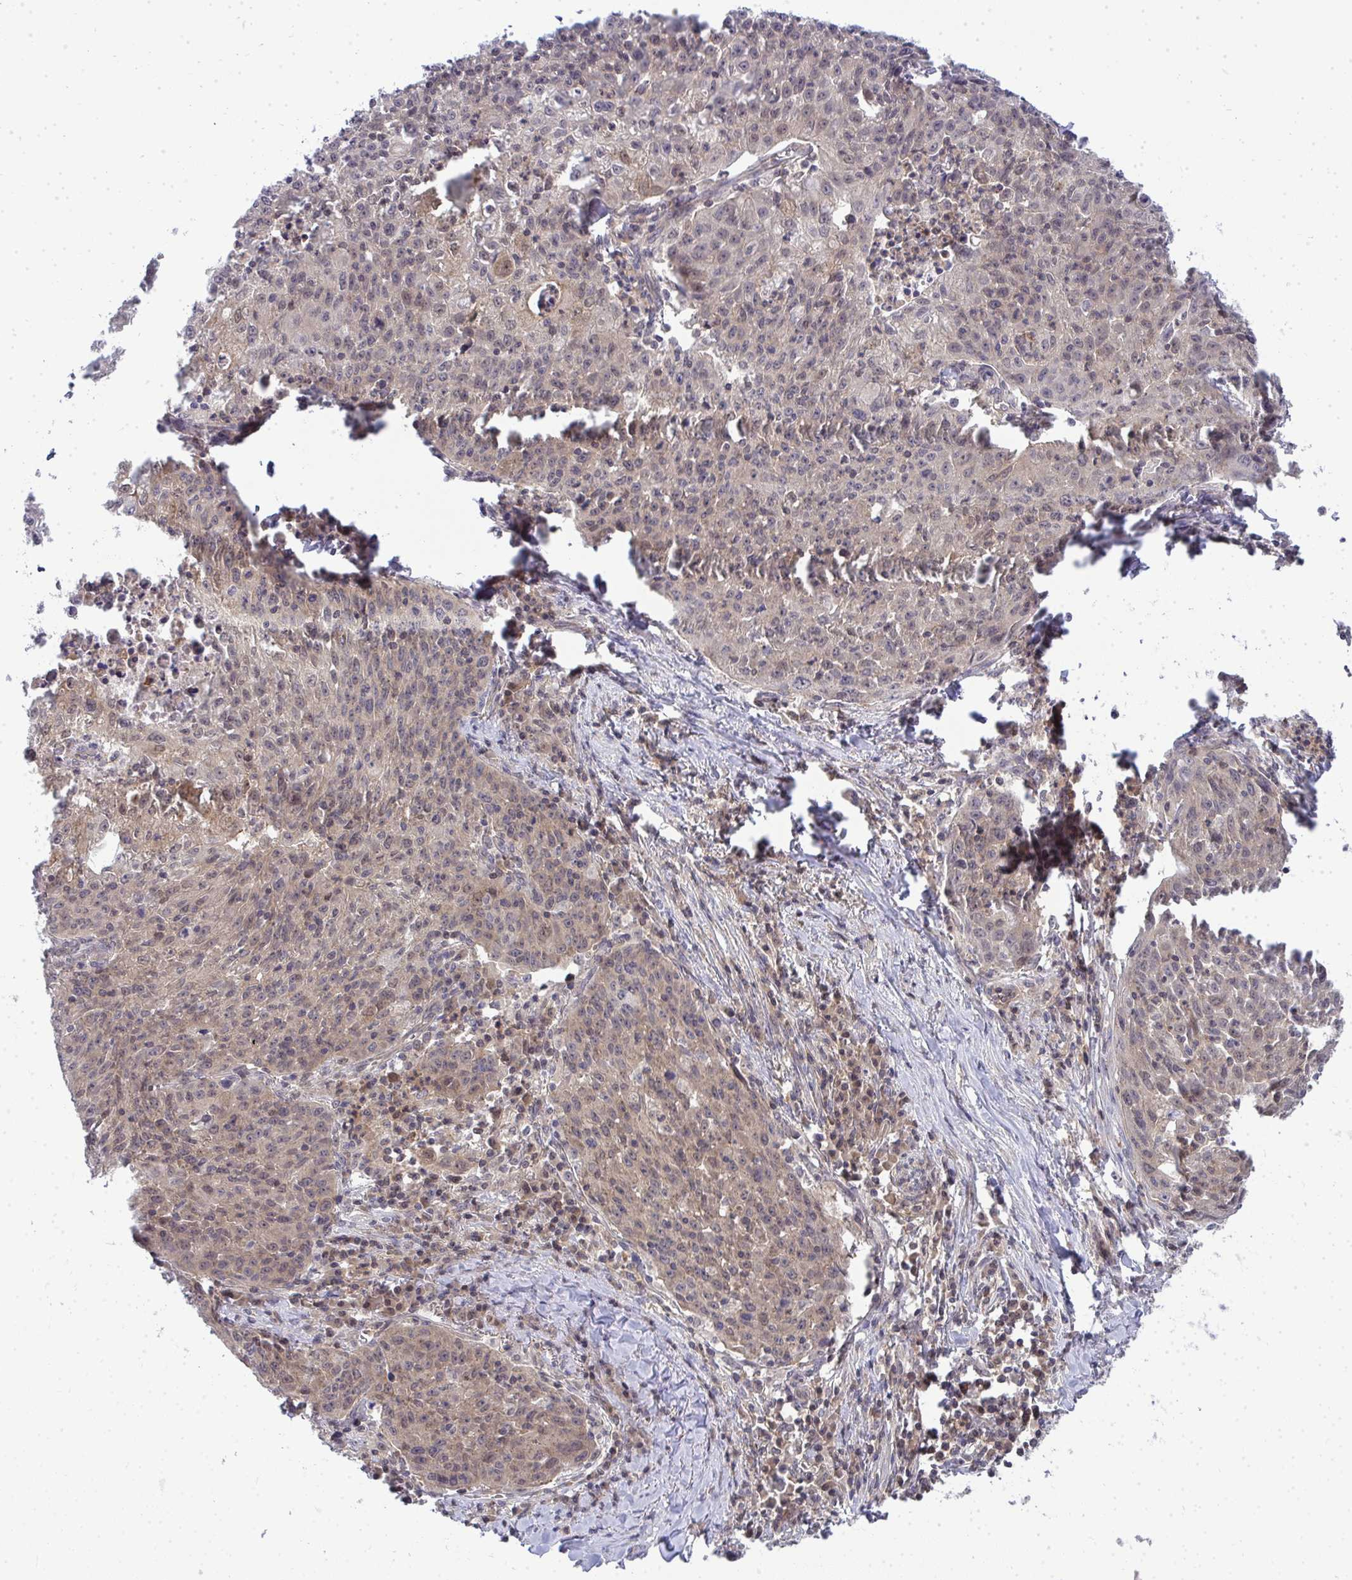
{"staining": {"intensity": "weak", "quantity": "25%-75%", "location": "cytoplasmic/membranous"}, "tissue": "lung cancer", "cell_type": "Tumor cells", "image_type": "cancer", "snomed": [{"axis": "morphology", "description": "Squamous cell carcinoma, NOS"}, {"axis": "morphology", "description": "Squamous cell carcinoma, metastatic, NOS"}, {"axis": "topography", "description": "Bronchus"}, {"axis": "topography", "description": "Lung"}], "caption": "A low amount of weak cytoplasmic/membranous expression is identified in approximately 25%-75% of tumor cells in lung squamous cell carcinoma tissue. Using DAB (3,3'-diaminobenzidine) (brown) and hematoxylin (blue) stains, captured at high magnification using brightfield microscopy.", "gene": "HDHD2", "patient": {"sex": "male", "age": 62}}